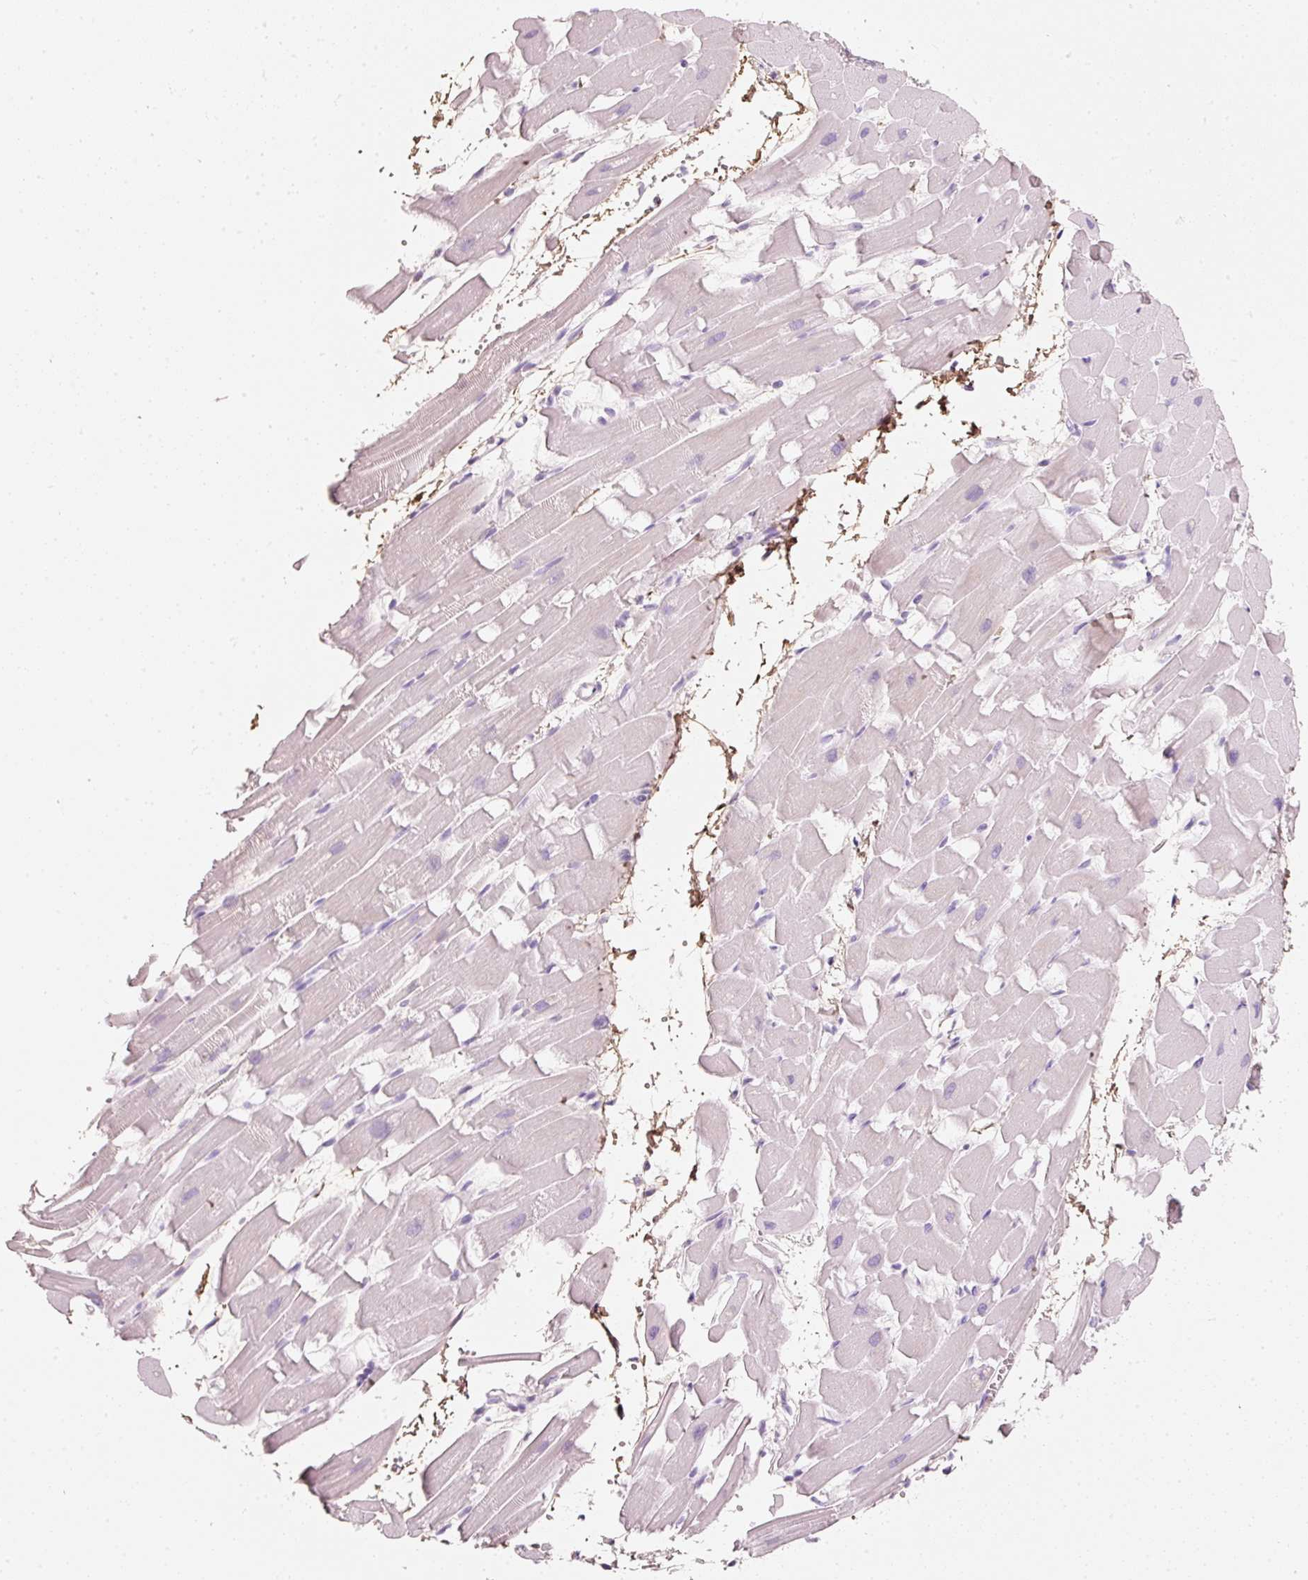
{"staining": {"intensity": "negative", "quantity": "none", "location": "none"}, "tissue": "heart muscle", "cell_type": "Cardiomyocytes", "image_type": "normal", "snomed": [{"axis": "morphology", "description": "Normal tissue, NOS"}, {"axis": "topography", "description": "Heart"}], "caption": "DAB immunohistochemical staining of benign heart muscle demonstrates no significant staining in cardiomyocytes.", "gene": "PDXDC1", "patient": {"sex": "male", "age": 37}}